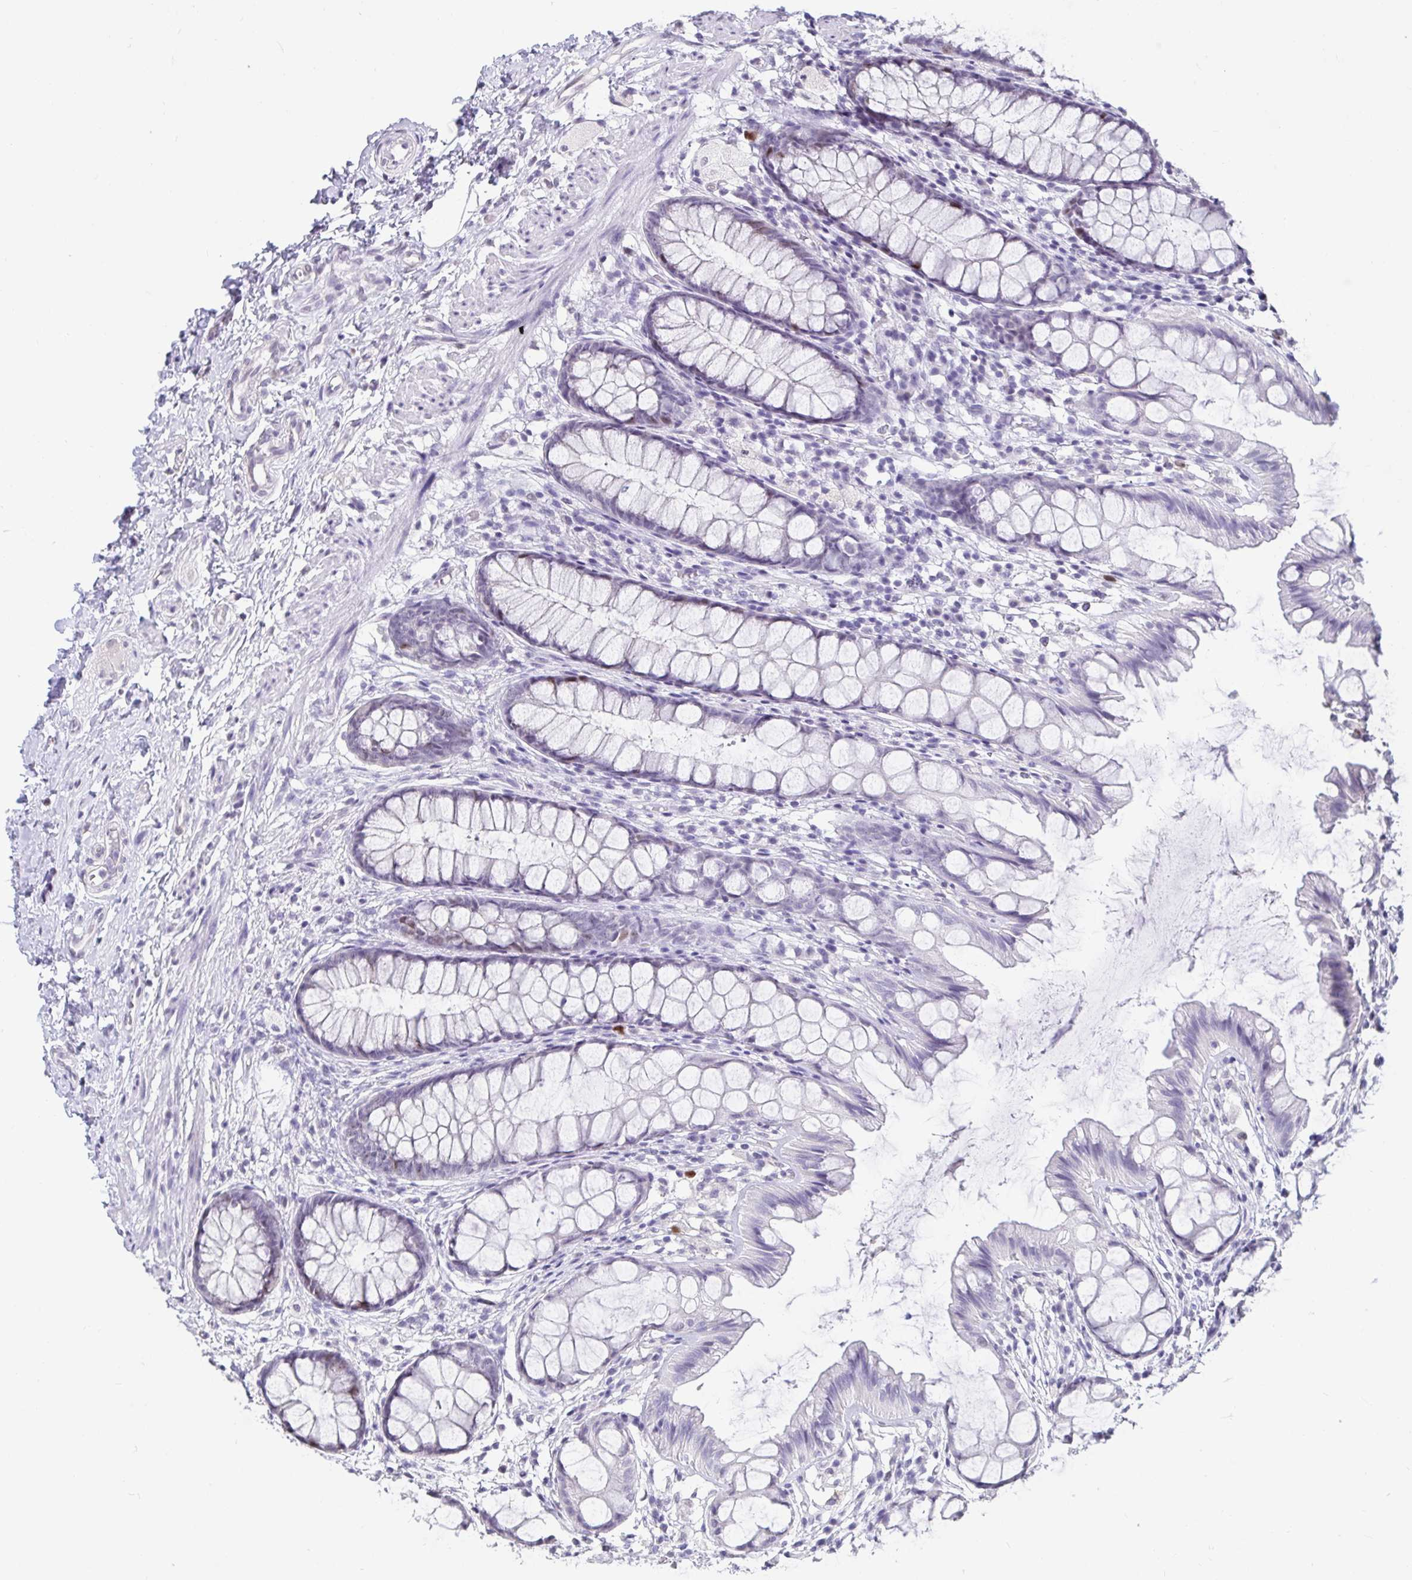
{"staining": {"intensity": "moderate", "quantity": "<25%", "location": "nuclear"}, "tissue": "rectum", "cell_type": "Glandular cells", "image_type": "normal", "snomed": [{"axis": "morphology", "description": "Normal tissue, NOS"}, {"axis": "topography", "description": "Rectum"}], "caption": "Brown immunohistochemical staining in benign rectum exhibits moderate nuclear expression in about <25% of glandular cells.", "gene": "ANLN", "patient": {"sex": "female", "age": 62}}